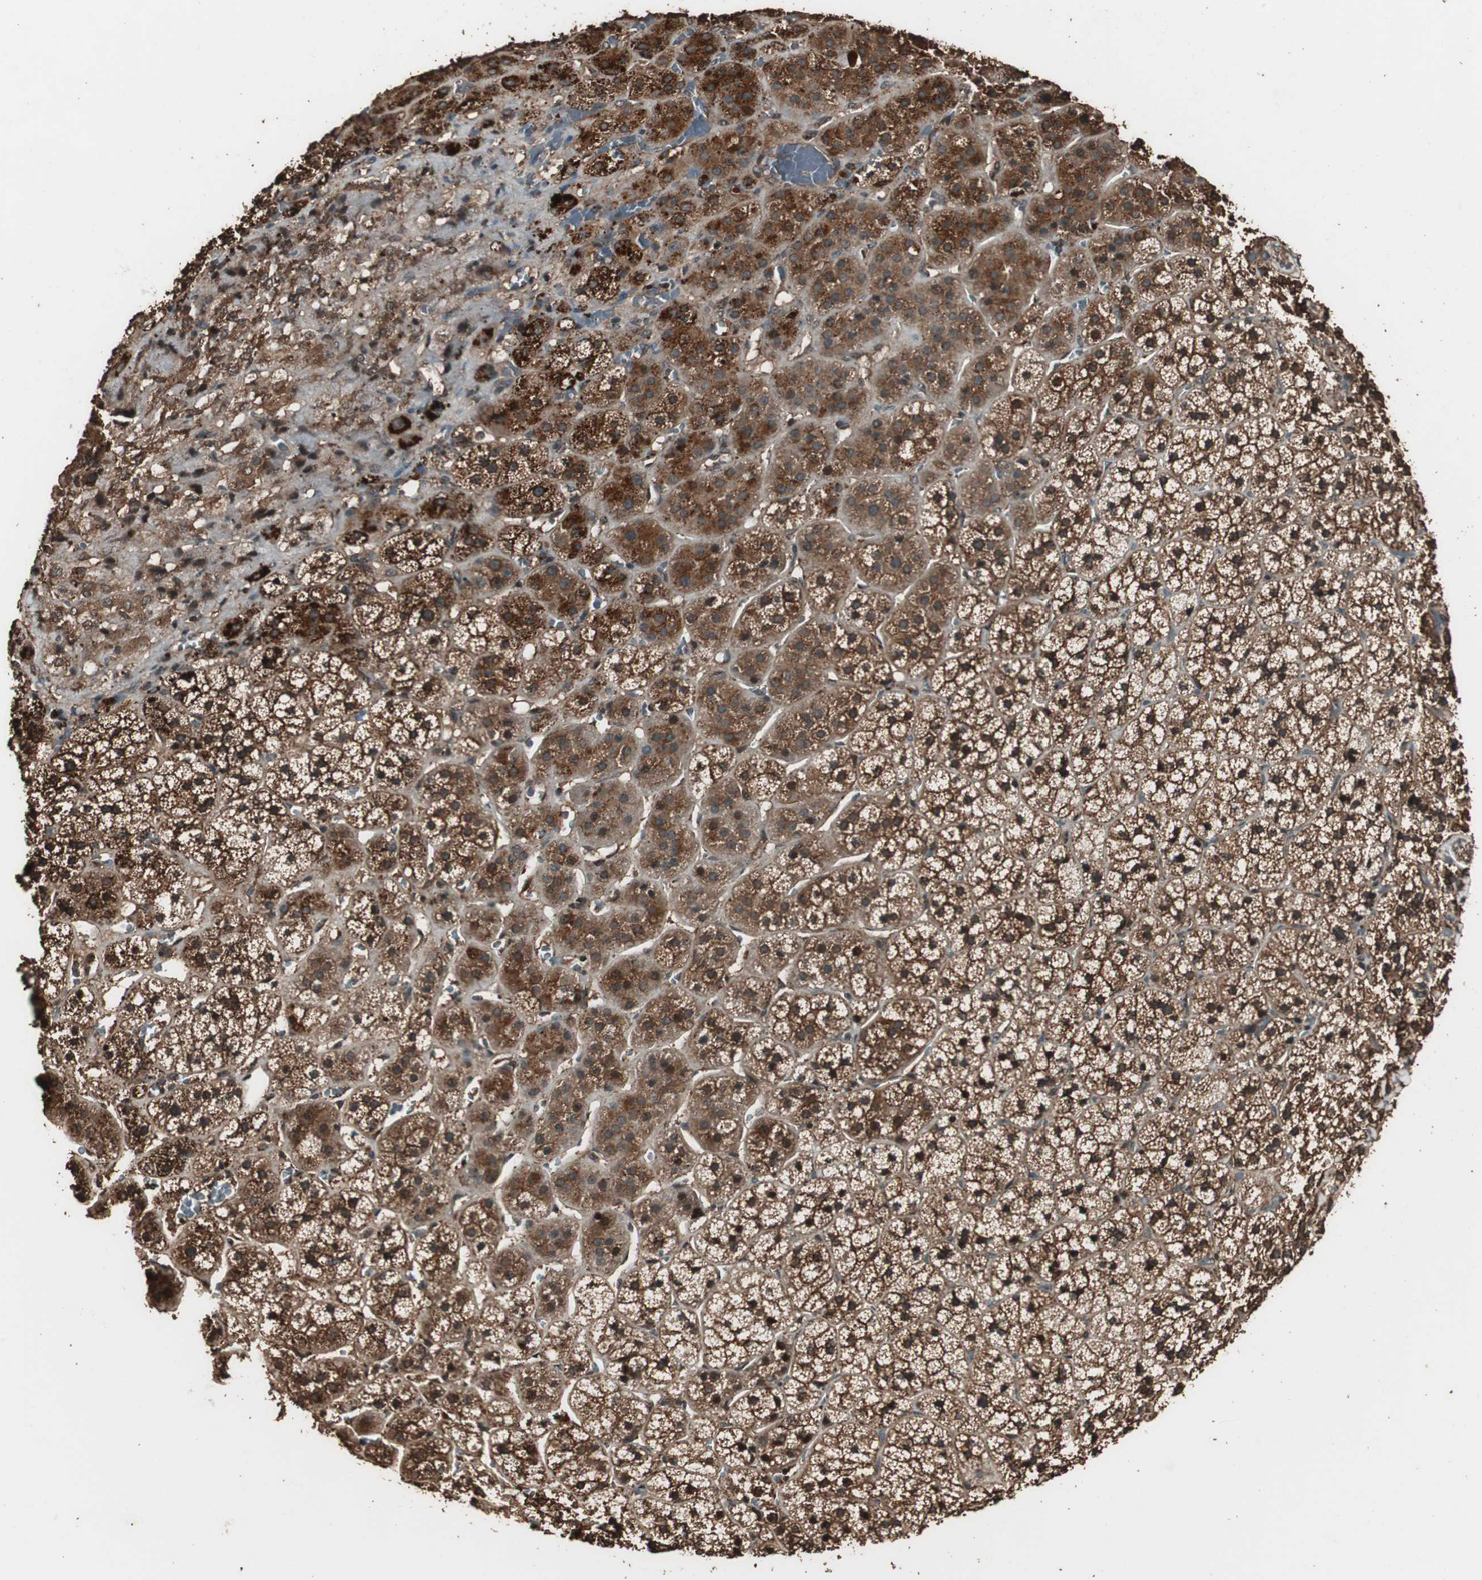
{"staining": {"intensity": "strong", "quantity": ">75%", "location": "cytoplasmic/membranous"}, "tissue": "adrenal gland", "cell_type": "Glandular cells", "image_type": "normal", "snomed": [{"axis": "morphology", "description": "Normal tissue, NOS"}, {"axis": "topography", "description": "Adrenal gland"}], "caption": "An image showing strong cytoplasmic/membranous expression in approximately >75% of glandular cells in benign adrenal gland, as visualized by brown immunohistochemical staining.", "gene": "CCN4", "patient": {"sex": "female", "age": 44}}